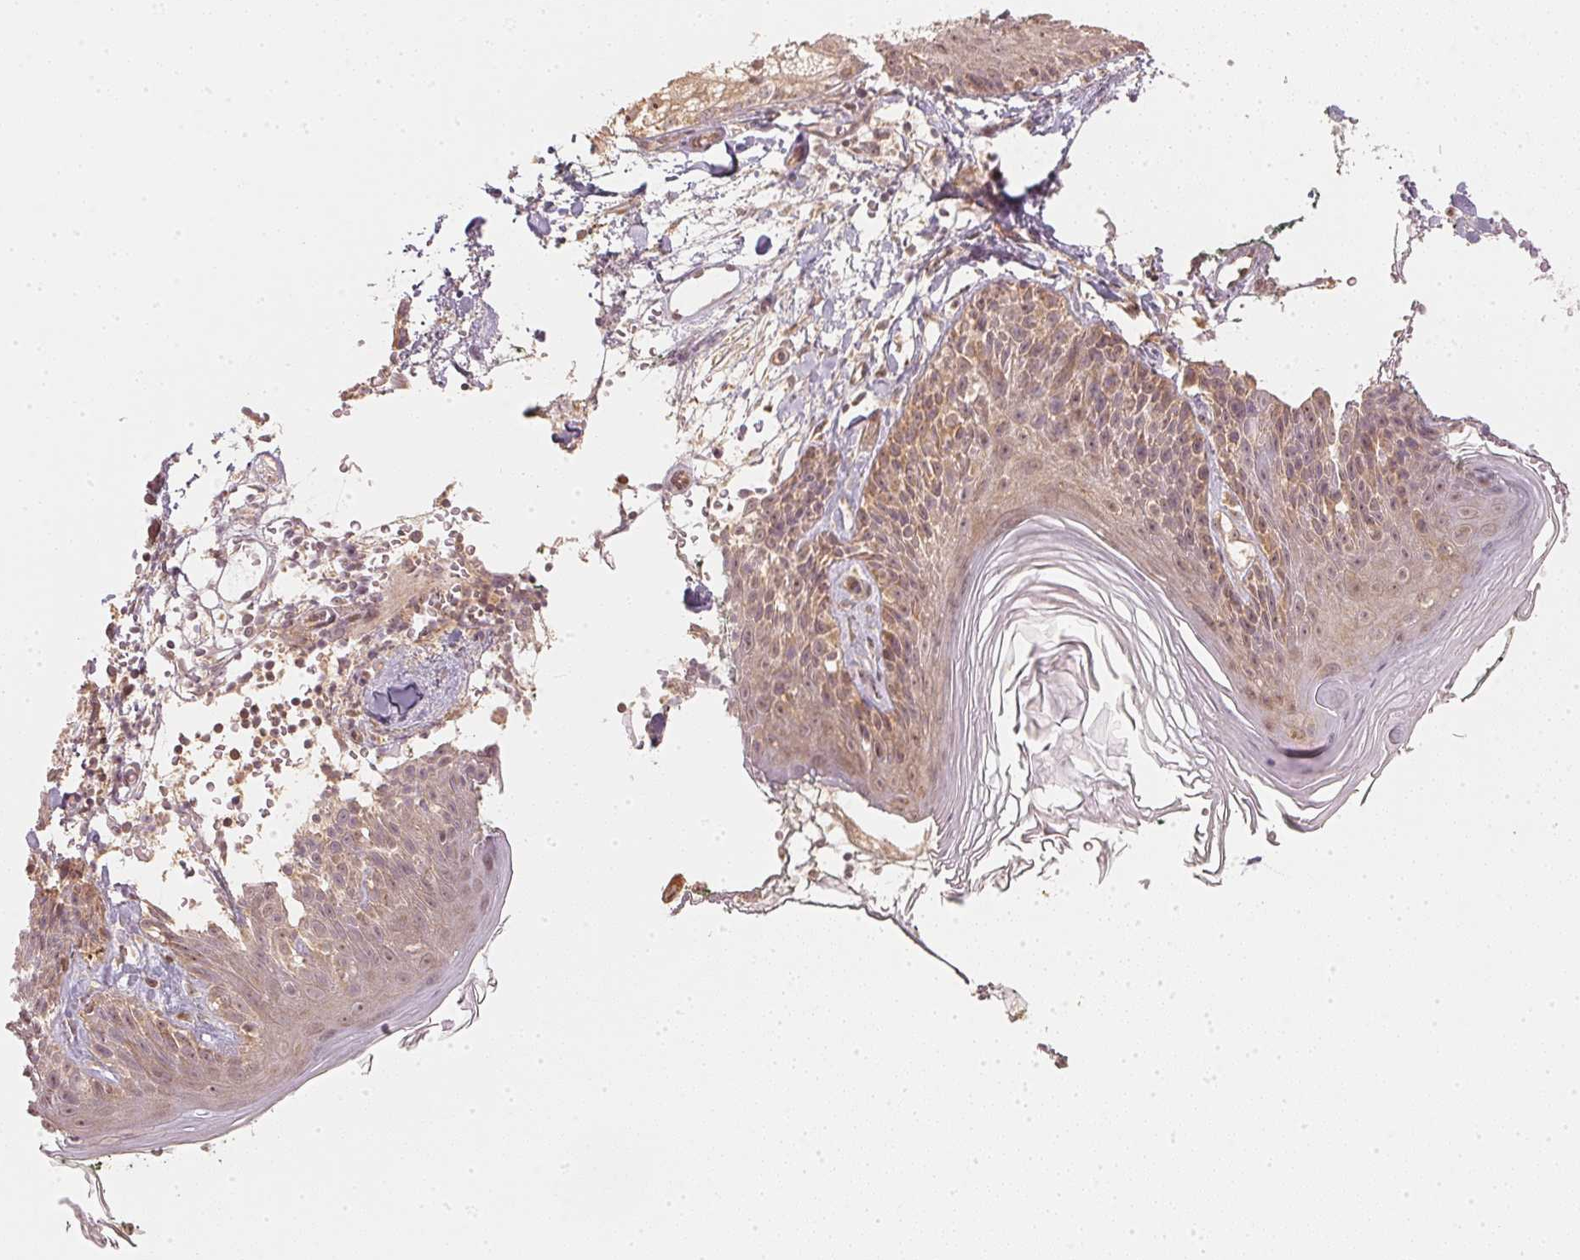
{"staining": {"intensity": "moderate", "quantity": "<25%", "location": "cytoplasmic/membranous"}, "tissue": "skin", "cell_type": "Fibroblasts", "image_type": "normal", "snomed": [{"axis": "morphology", "description": "Normal tissue, NOS"}, {"axis": "topography", "description": "Skin"}], "caption": "The immunohistochemical stain labels moderate cytoplasmic/membranous positivity in fibroblasts of normal skin.", "gene": "WDR54", "patient": {"sex": "male", "age": 76}}